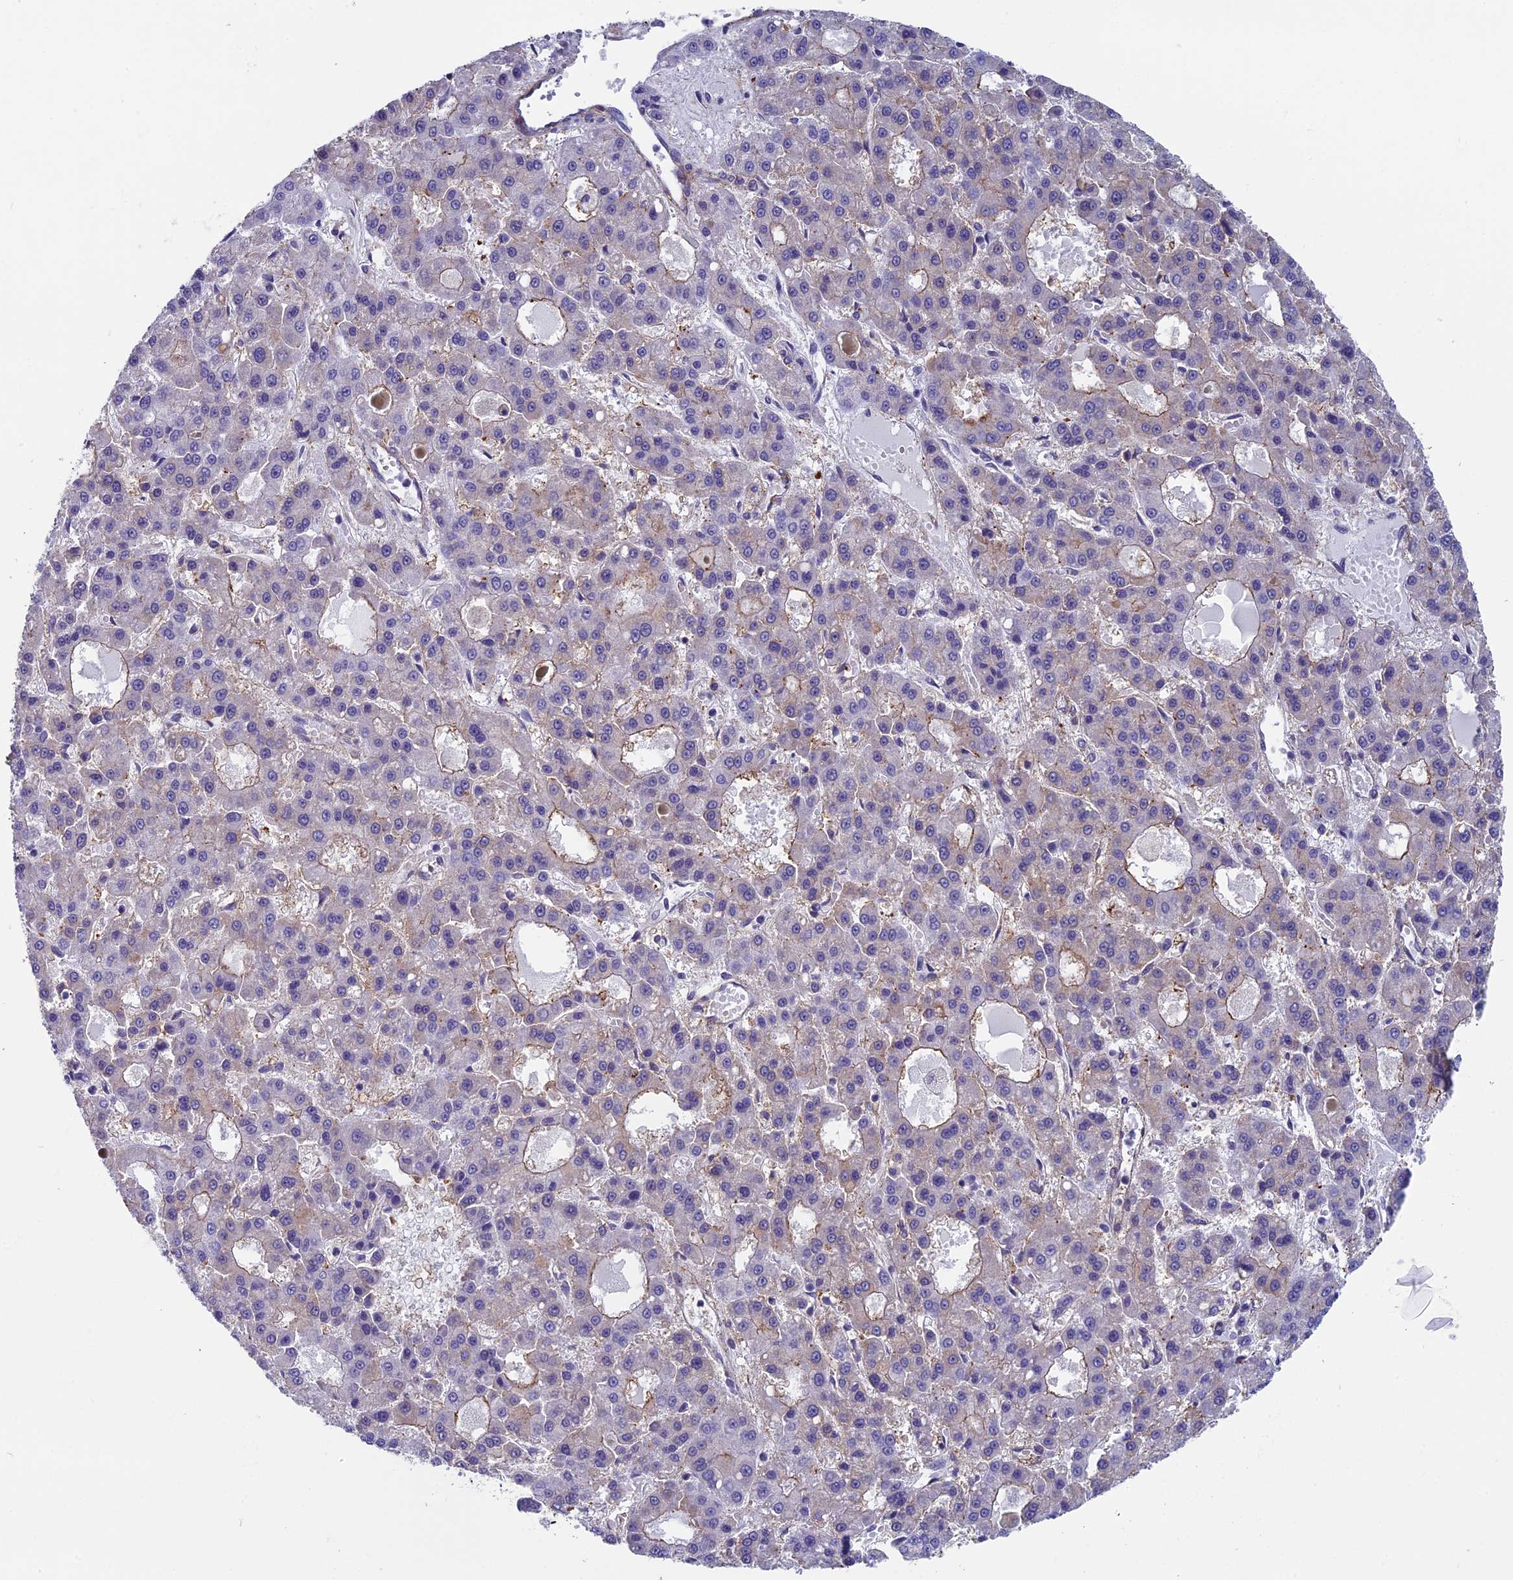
{"staining": {"intensity": "negative", "quantity": "none", "location": "none"}, "tissue": "liver cancer", "cell_type": "Tumor cells", "image_type": "cancer", "snomed": [{"axis": "morphology", "description": "Carcinoma, Hepatocellular, NOS"}, {"axis": "topography", "description": "Liver"}], "caption": "Immunohistochemistry (IHC) histopathology image of human liver hepatocellular carcinoma stained for a protein (brown), which demonstrates no staining in tumor cells.", "gene": "CNEP1R1", "patient": {"sex": "male", "age": 70}}